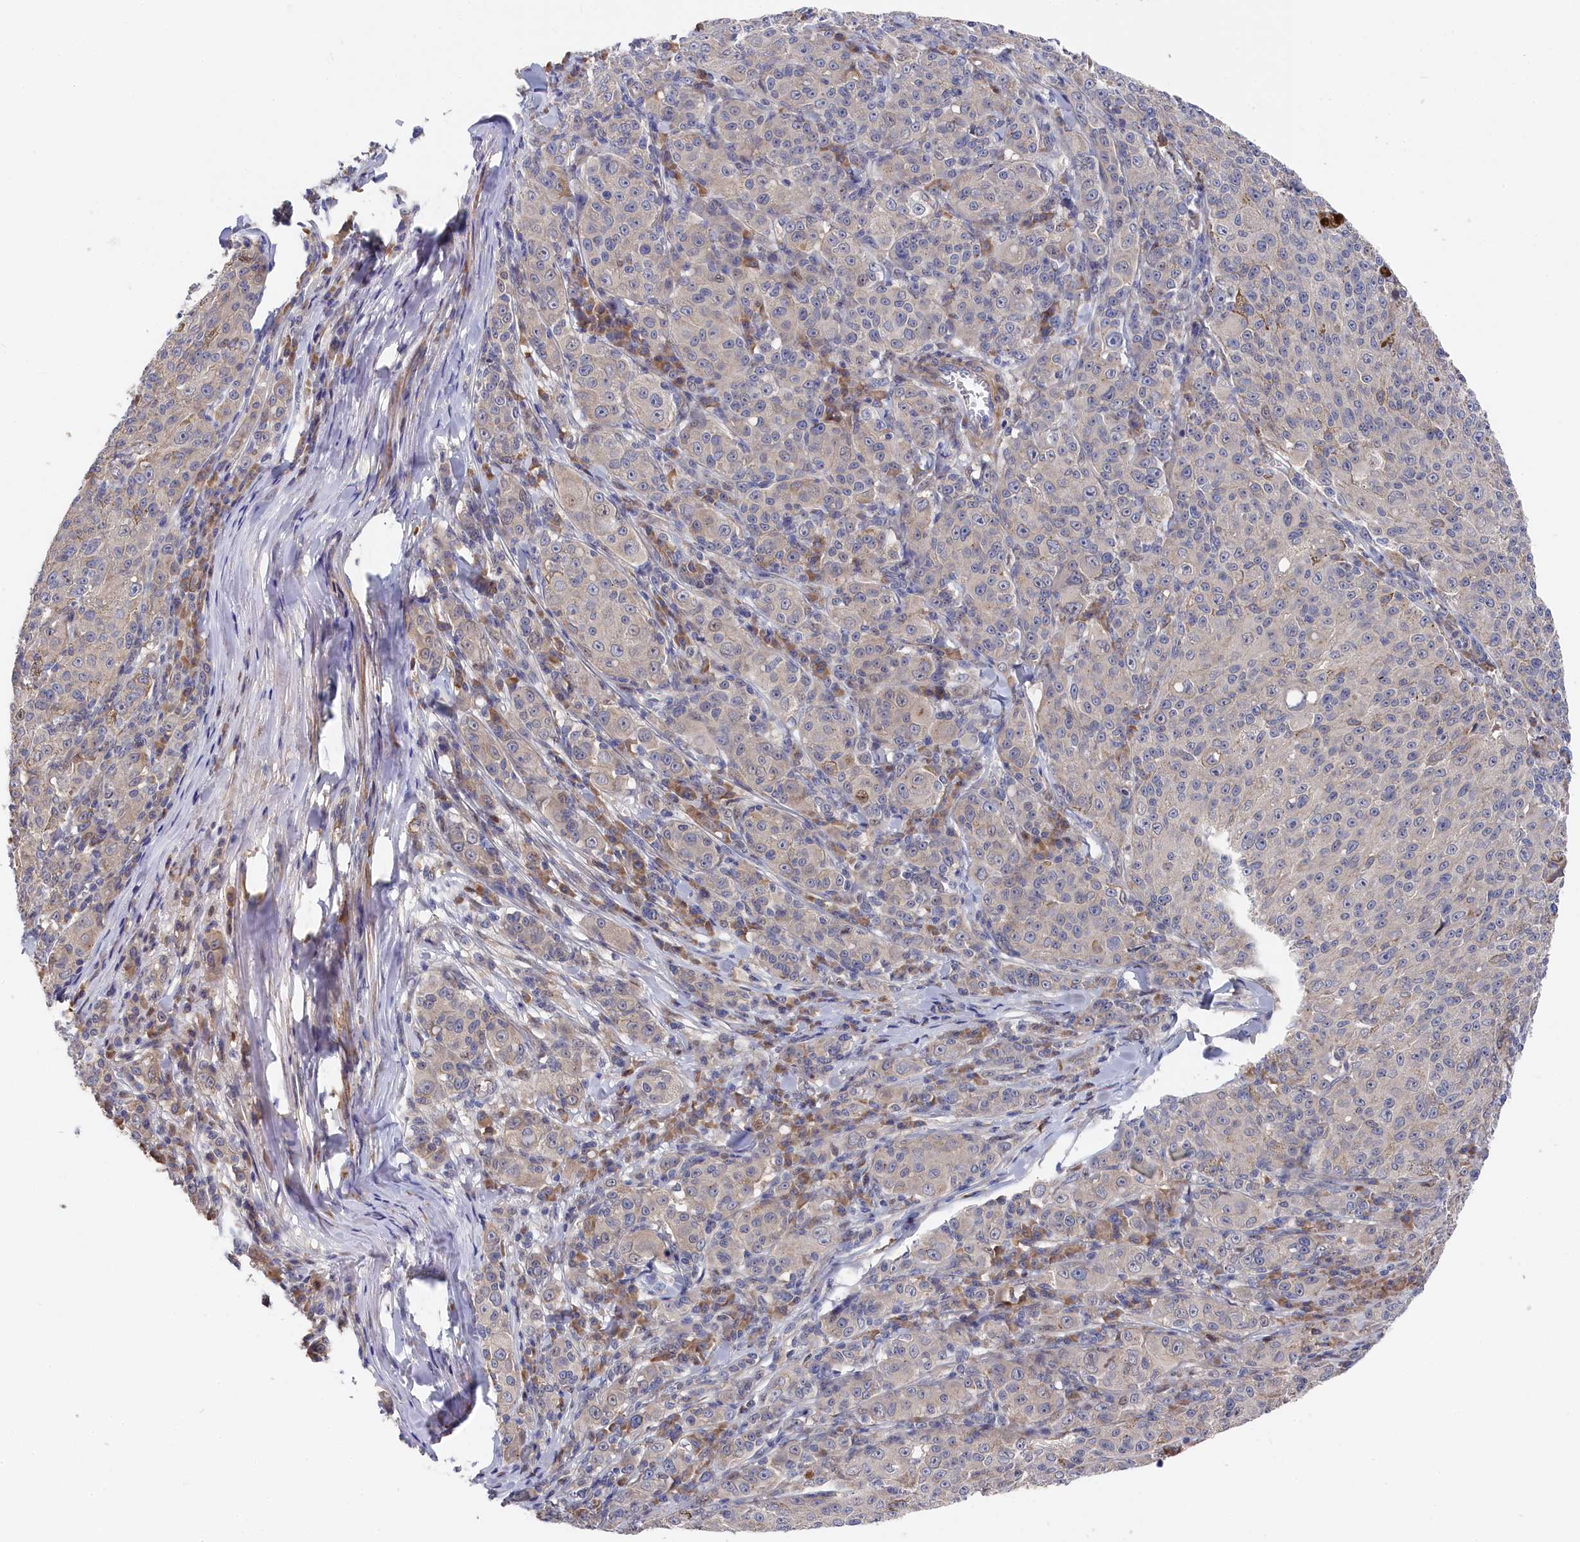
{"staining": {"intensity": "negative", "quantity": "none", "location": "none"}, "tissue": "melanoma", "cell_type": "Tumor cells", "image_type": "cancer", "snomed": [{"axis": "morphology", "description": "Malignant melanoma, NOS"}, {"axis": "topography", "description": "Skin"}], "caption": "Immunohistochemical staining of human malignant melanoma shows no significant expression in tumor cells.", "gene": "CYB5D2", "patient": {"sex": "female", "age": 52}}